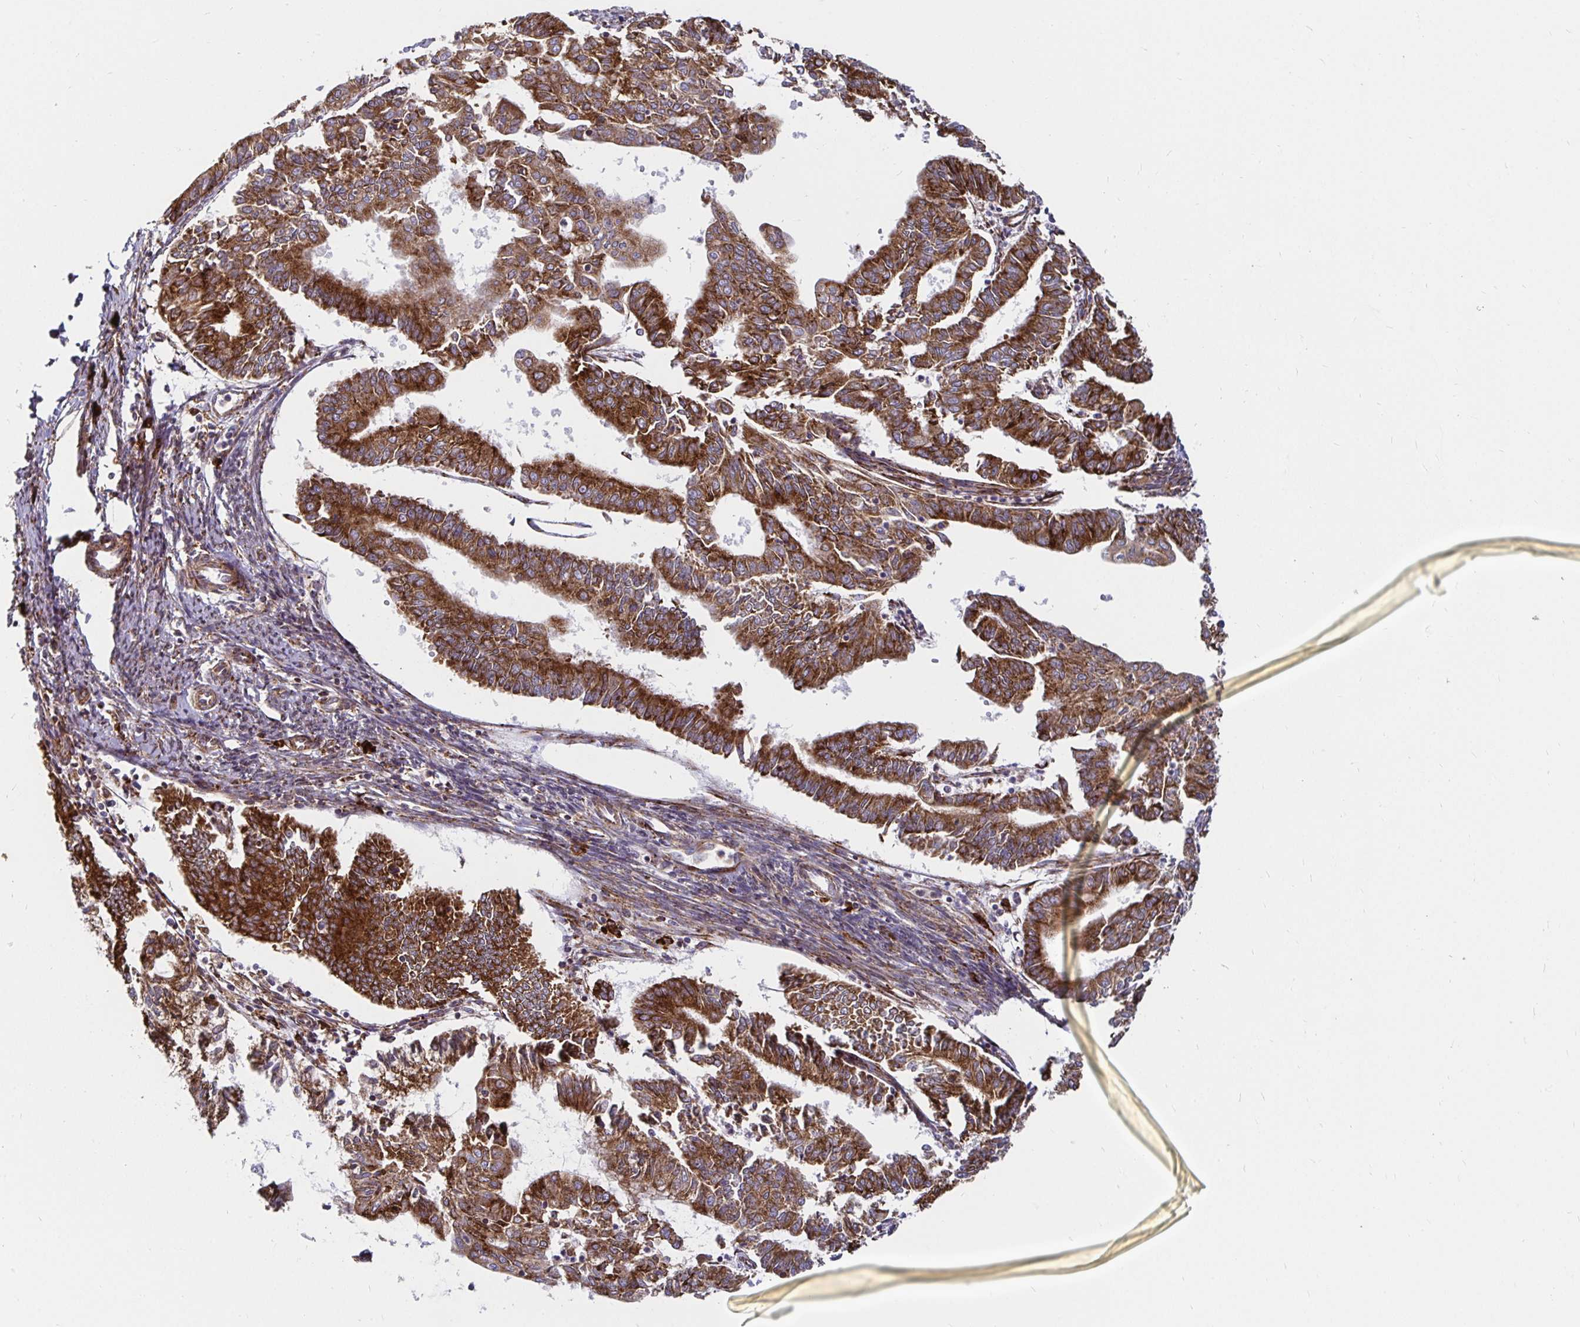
{"staining": {"intensity": "strong", "quantity": ">75%", "location": "cytoplasmic/membranous"}, "tissue": "endometrial cancer", "cell_type": "Tumor cells", "image_type": "cancer", "snomed": [{"axis": "morphology", "description": "Adenocarcinoma, NOS"}, {"axis": "topography", "description": "Endometrium"}], "caption": "This histopathology image displays immunohistochemistry (IHC) staining of human endometrial adenocarcinoma, with high strong cytoplasmic/membranous staining in approximately >75% of tumor cells.", "gene": "SMYD3", "patient": {"sex": "female", "age": 61}}